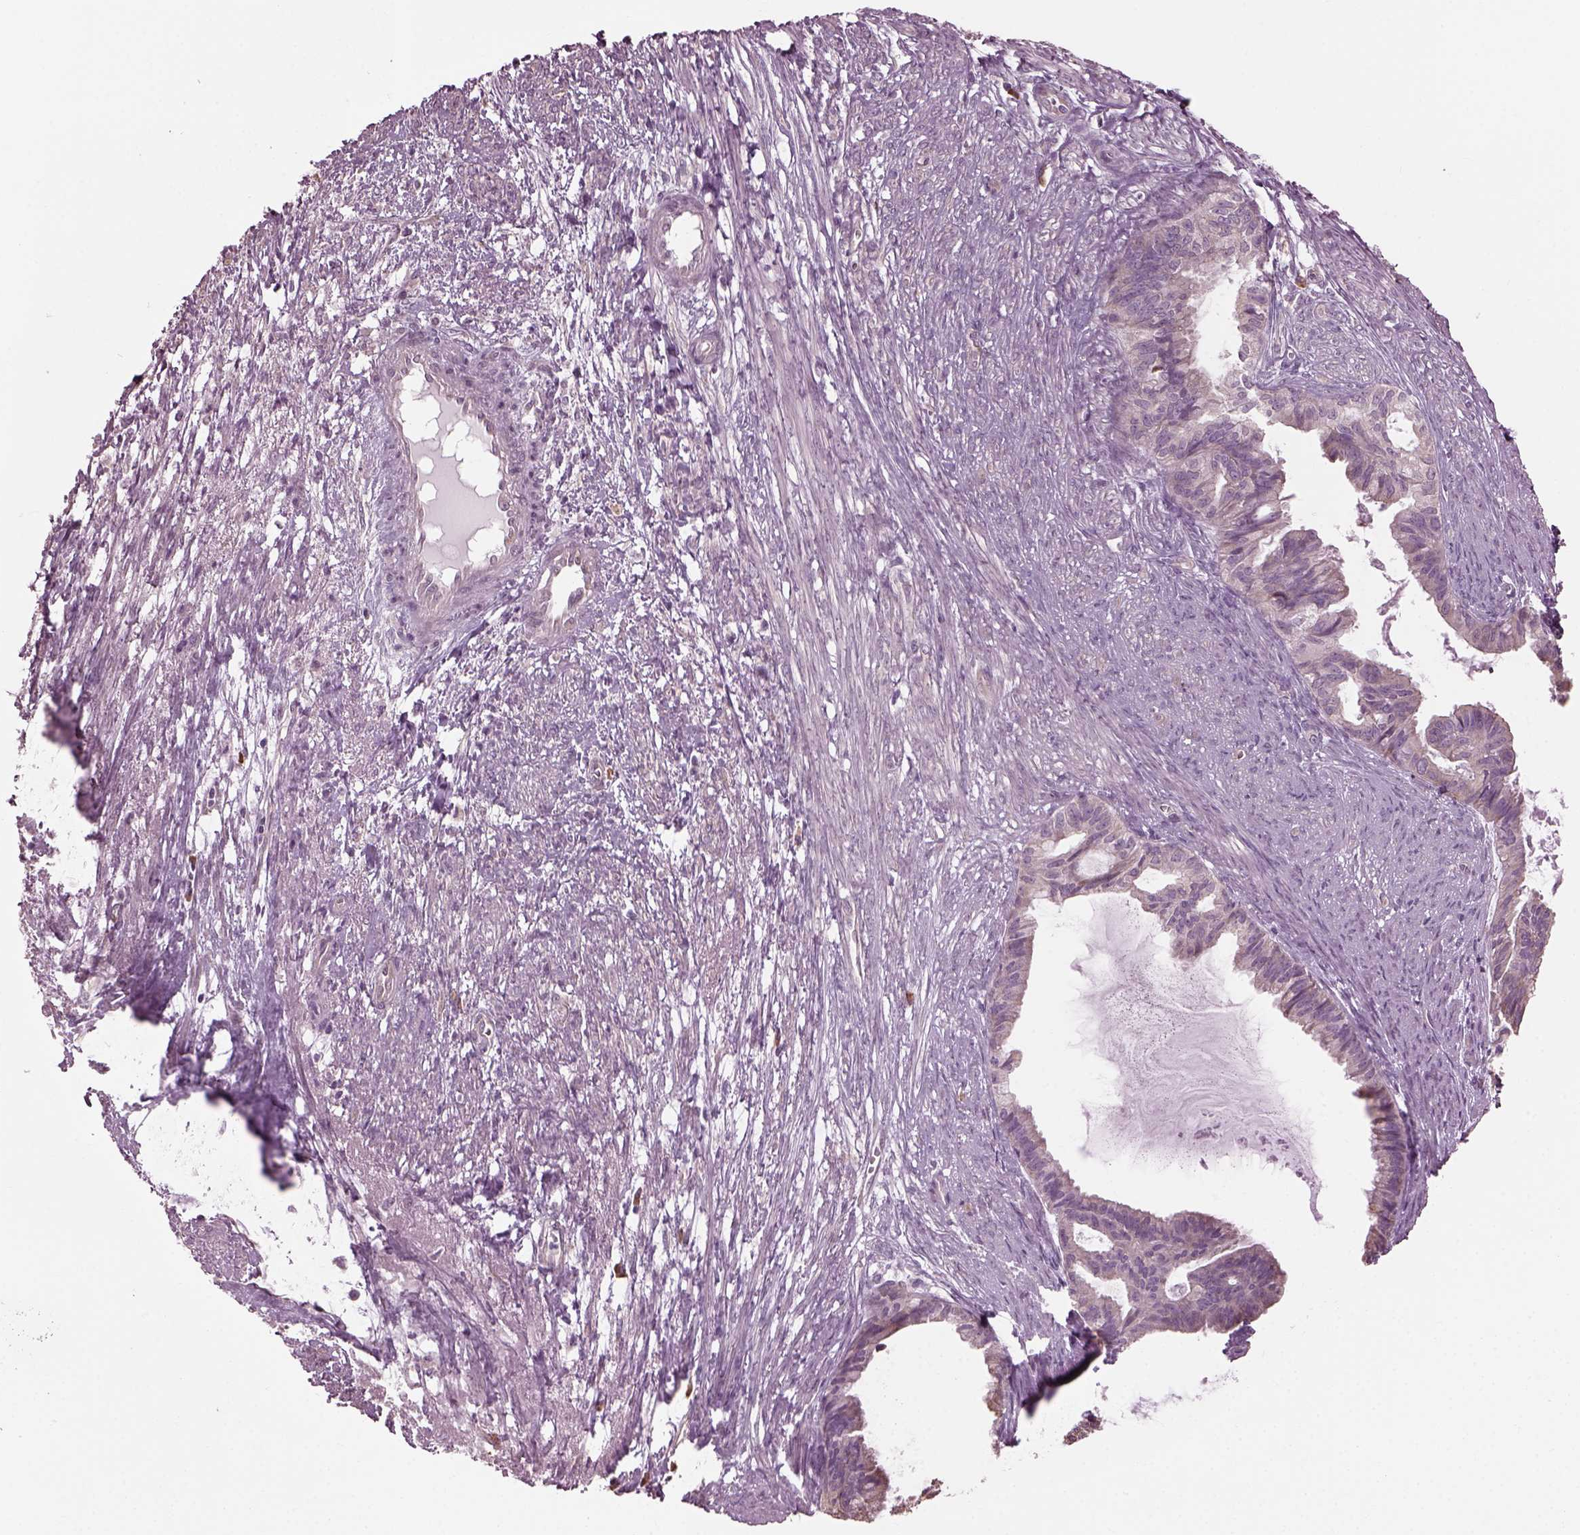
{"staining": {"intensity": "negative", "quantity": "none", "location": "none"}, "tissue": "endometrial cancer", "cell_type": "Tumor cells", "image_type": "cancer", "snomed": [{"axis": "morphology", "description": "Adenocarcinoma, NOS"}, {"axis": "topography", "description": "Endometrium"}], "caption": "DAB (3,3'-diaminobenzidine) immunohistochemical staining of endometrial cancer (adenocarcinoma) shows no significant staining in tumor cells. (DAB (3,3'-diaminobenzidine) immunohistochemistry with hematoxylin counter stain).", "gene": "CABP5", "patient": {"sex": "female", "age": 86}}